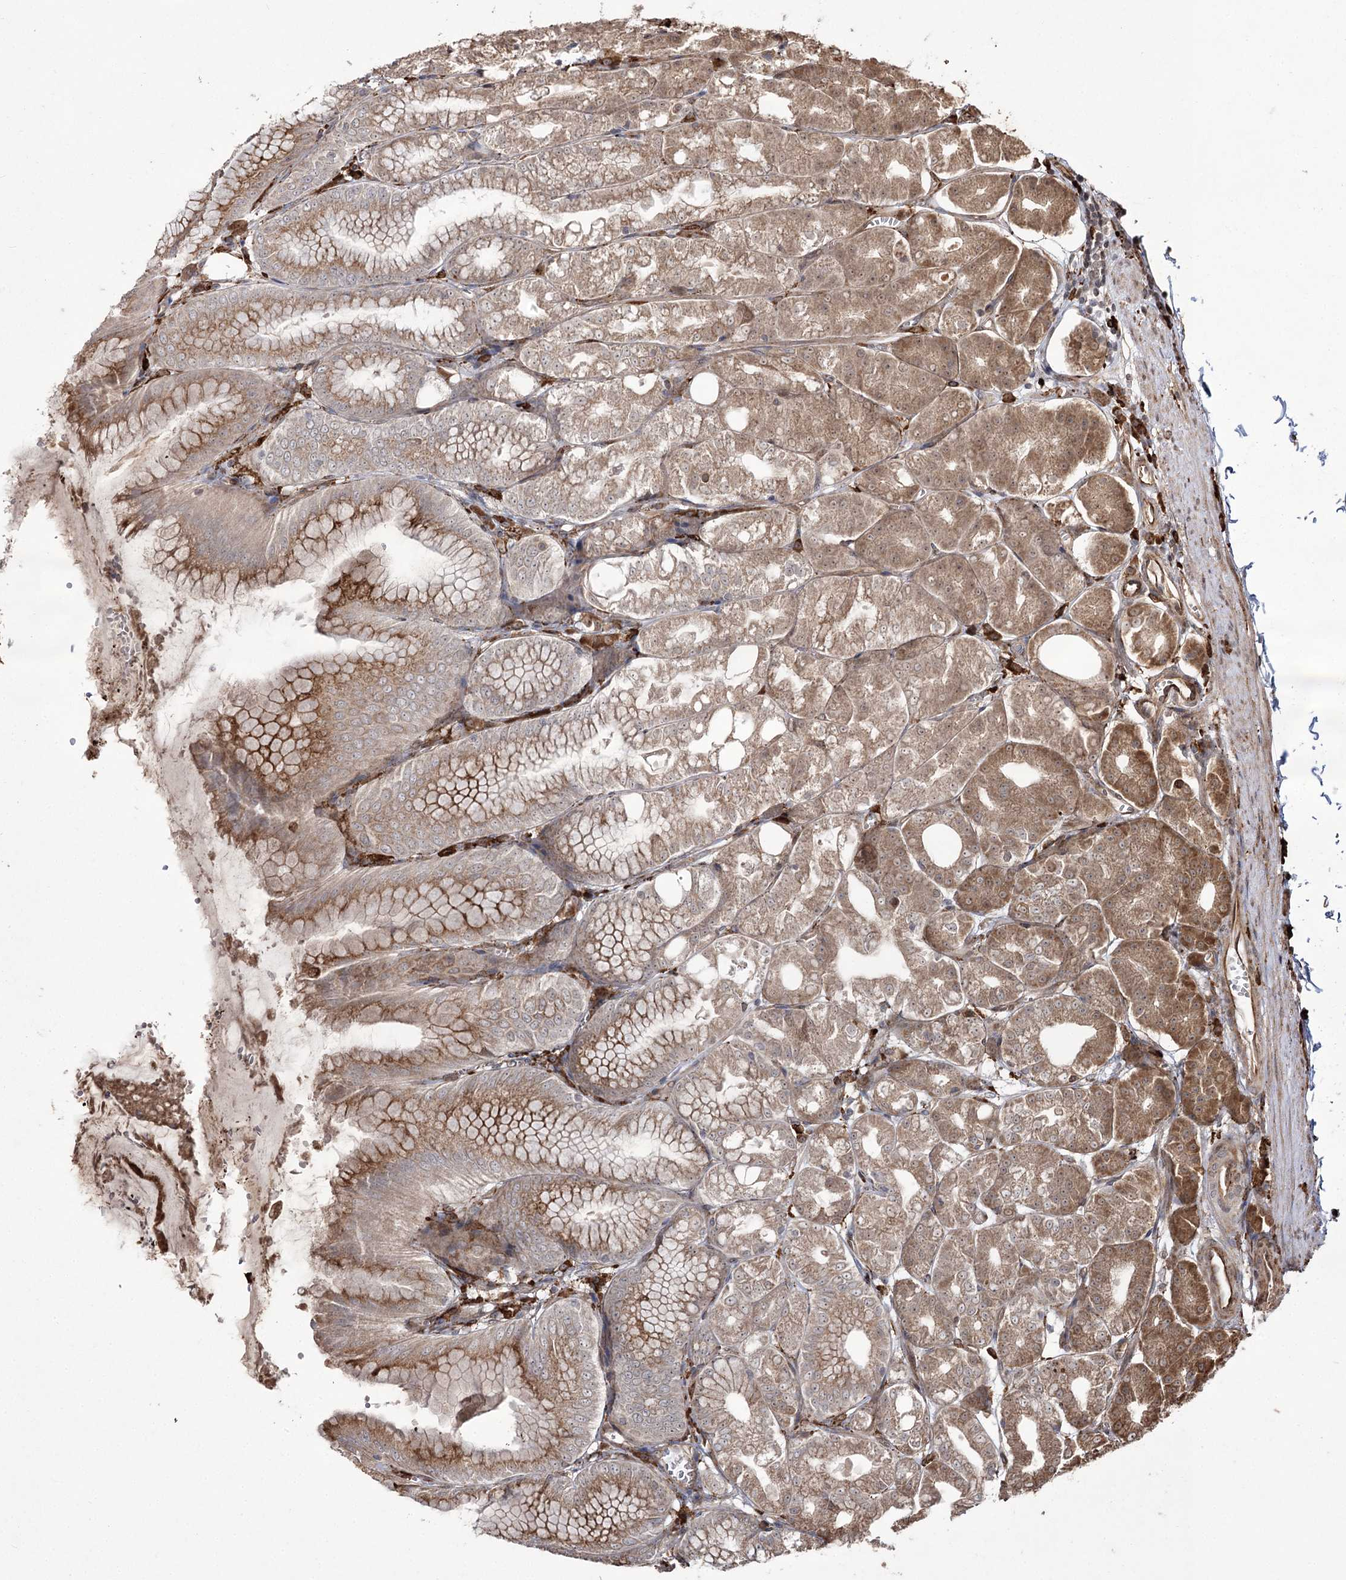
{"staining": {"intensity": "moderate", "quantity": ">75%", "location": "cytoplasmic/membranous"}, "tissue": "stomach", "cell_type": "Glandular cells", "image_type": "normal", "snomed": [{"axis": "morphology", "description": "Normal tissue, NOS"}, {"axis": "topography", "description": "Stomach, lower"}], "caption": "Protein expression analysis of unremarkable stomach displays moderate cytoplasmic/membranous expression in approximately >75% of glandular cells. The protein of interest is shown in brown color, while the nuclei are stained blue.", "gene": "FANCL", "patient": {"sex": "male", "age": 71}}